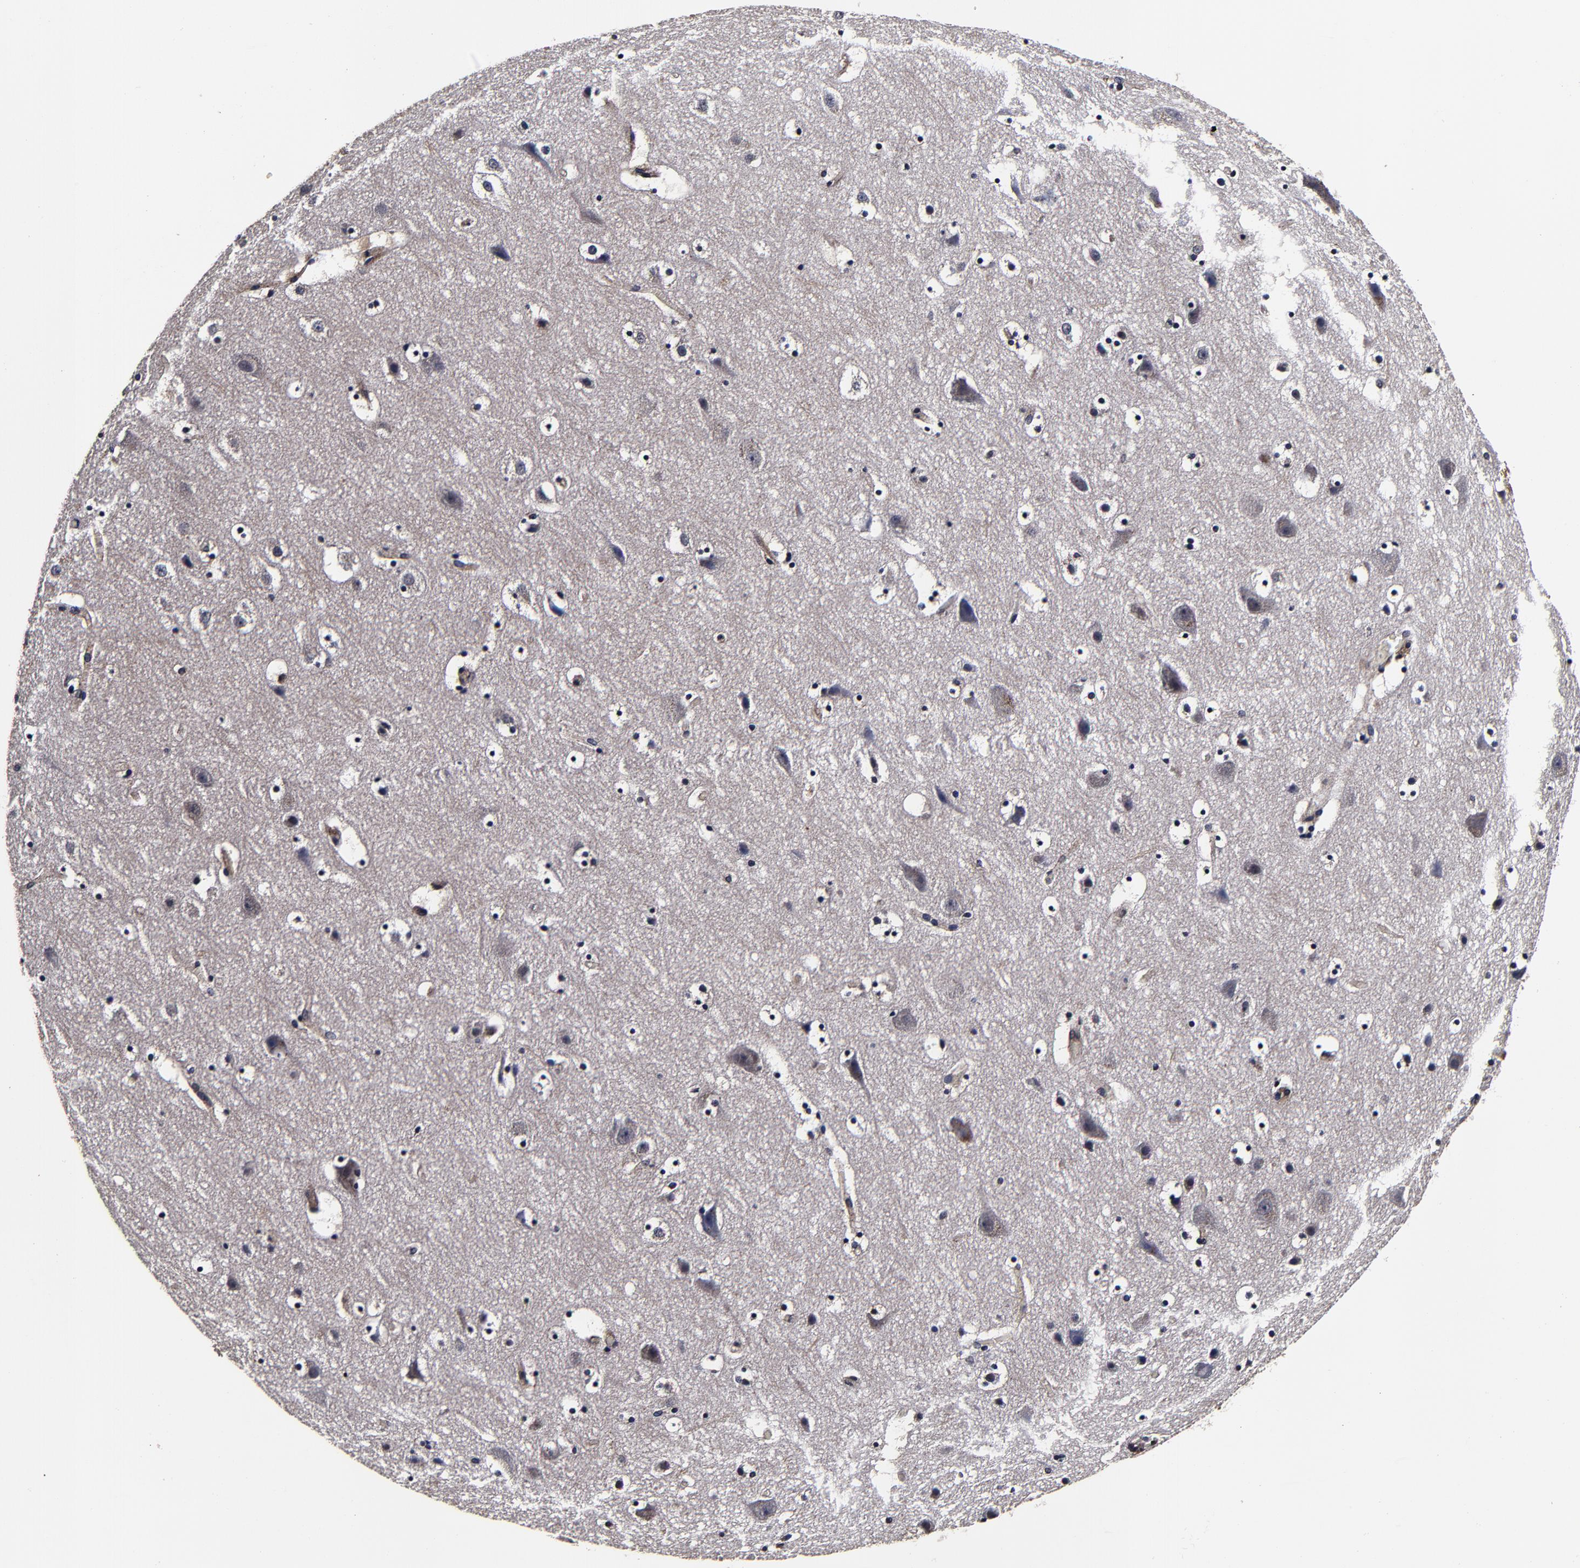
{"staining": {"intensity": "moderate", "quantity": "25%-75%", "location": "cytoplasmic/membranous"}, "tissue": "cerebral cortex", "cell_type": "Endothelial cells", "image_type": "normal", "snomed": [{"axis": "morphology", "description": "Normal tissue, NOS"}, {"axis": "topography", "description": "Cerebral cortex"}], "caption": "Moderate cytoplasmic/membranous positivity for a protein is identified in about 25%-75% of endothelial cells of unremarkable cerebral cortex using IHC.", "gene": "MMP15", "patient": {"sex": "male", "age": 45}}